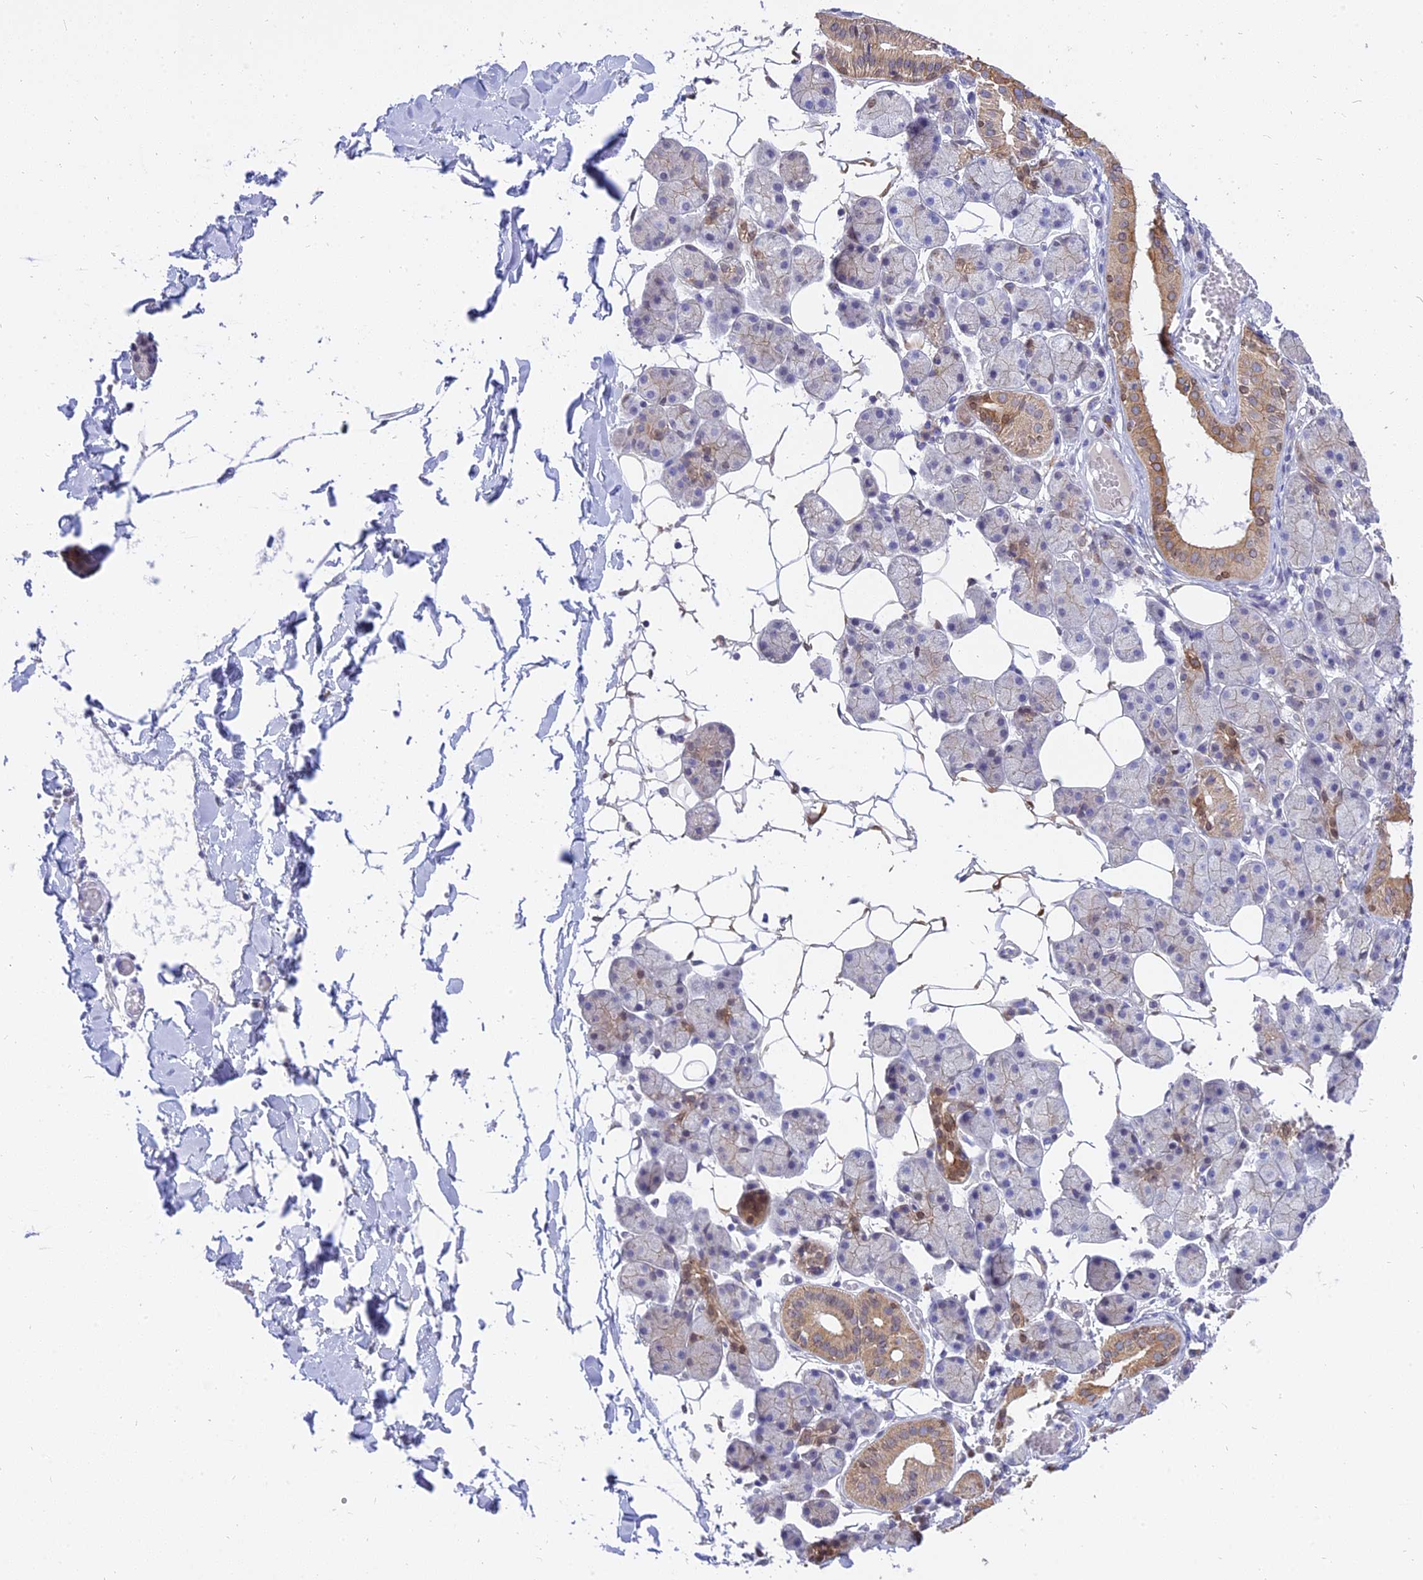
{"staining": {"intensity": "moderate", "quantity": "25%-75%", "location": "cytoplasmic/membranous"}, "tissue": "salivary gland", "cell_type": "Glandular cells", "image_type": "normal", "snomed": [{"axis": "morphology", "description": "Normal tissue, NOS"}, {"axis": "topography", "description": "Salivary gland"}], "caption": "A medium amount of moderate cytoplasmic/membranous staining is seen in approximately 25%-75% of glandular cells in unremarkable salivary gland. The staining was performed using DAB, with brown indicating positive protein expression. Nuclei are stained blue with hematoxylin.", "gene": "CENPV", "patient": {"sex": "female", "age": 33}}